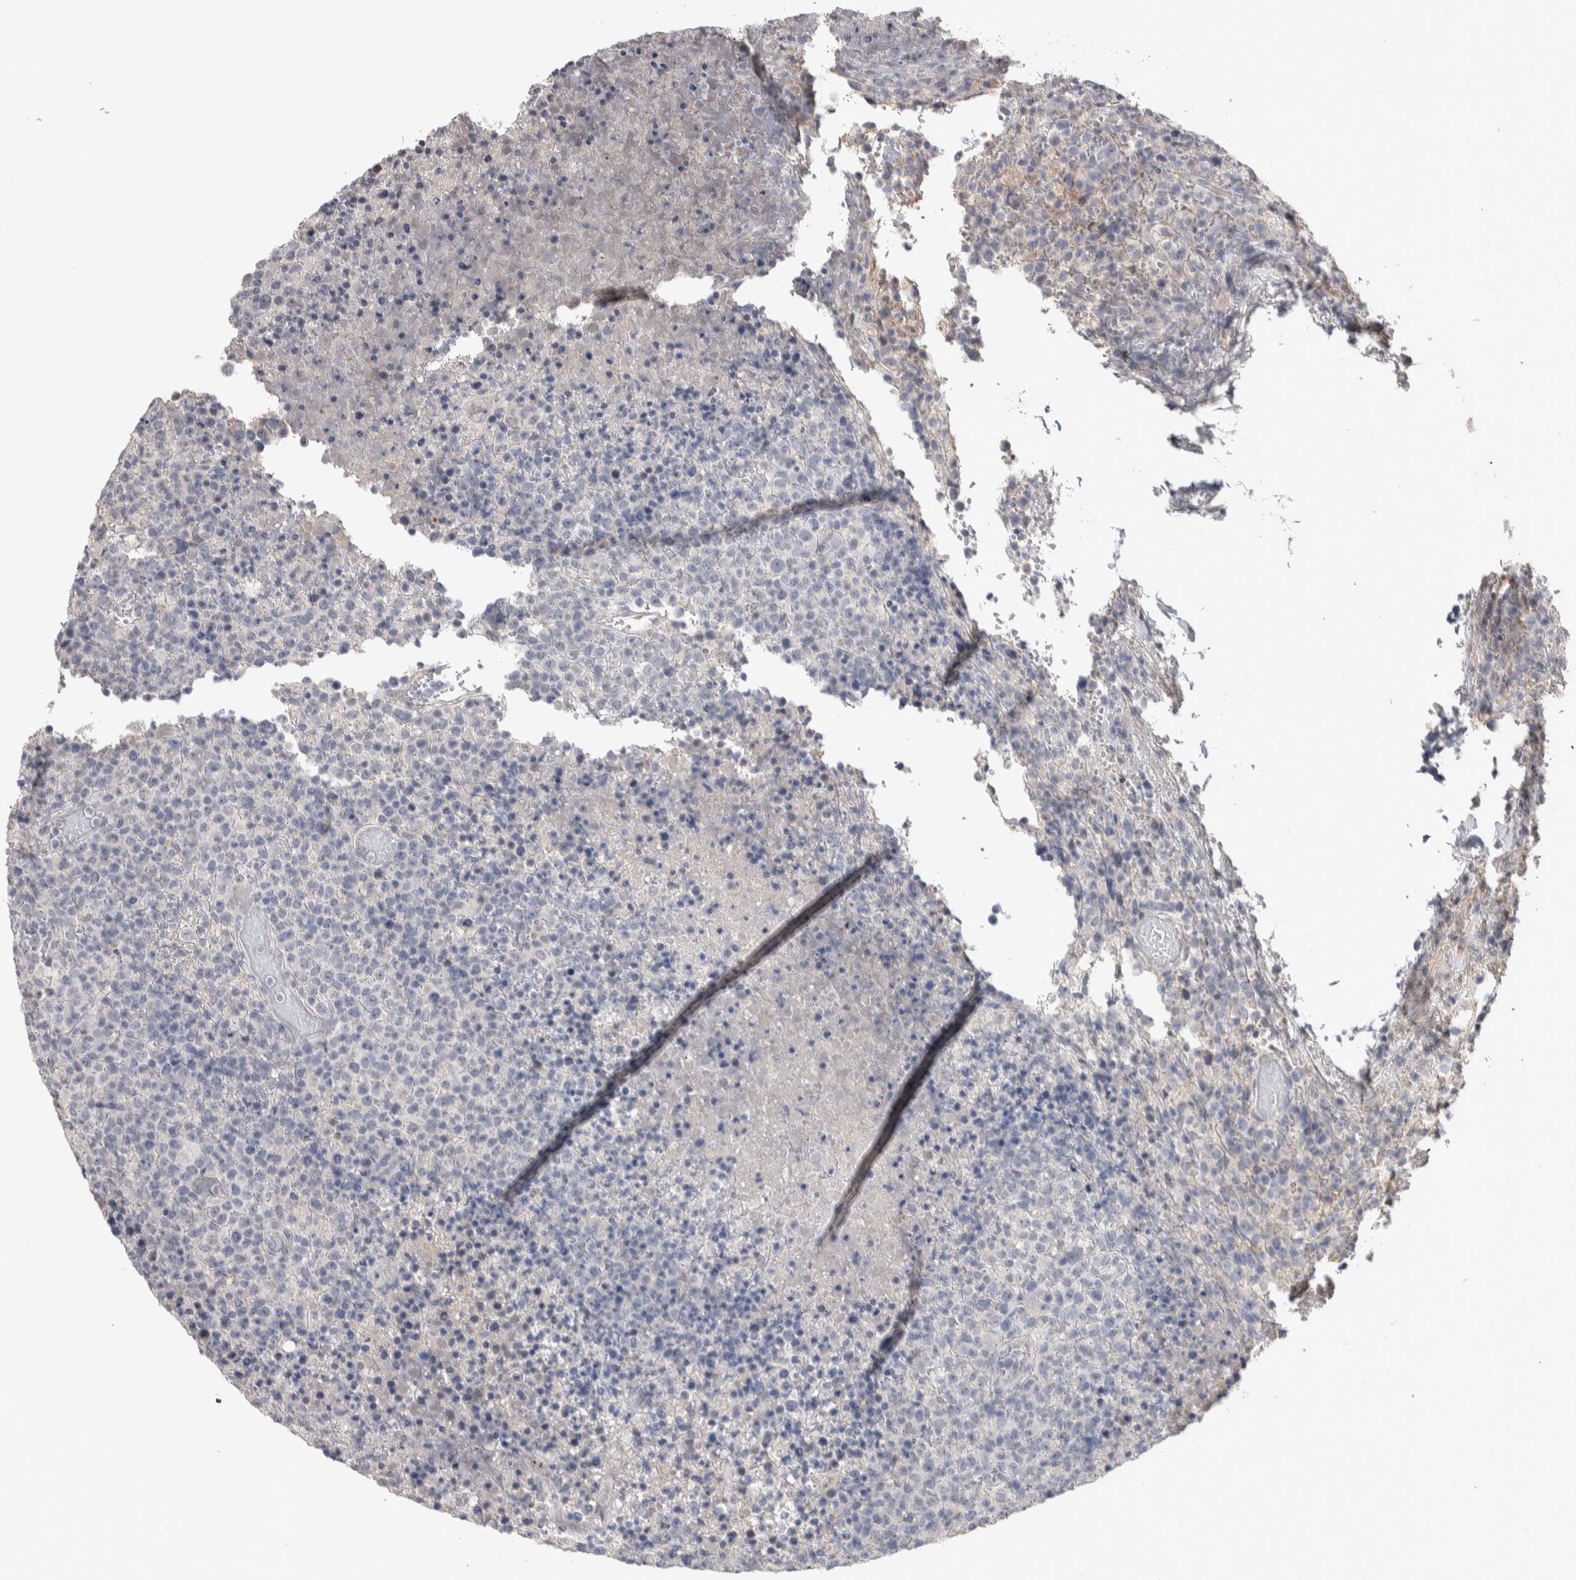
{"staining": {"intensity": "negative", "quantity": "none", "location": "none"}, "tissue": "lymphoma", "cell_type": "Tumor cells", "image_type": "cancer", "snomed": [{"axis": "morphology", "description": "Malignant lymphoma, non-Hodgkin's type, High grade"}, {"axis": "topography", "description": "Lymph node"}], "caption": "This image is of high-grade malignant lymphoma, non-Hodgkin's type stained with IHC to label a protein in brown with the nuclei are counter-stained blue. There is no staining in tumor cells.", "gene": "TMEM102", "patient": {"sex": "male", "age": 13}}